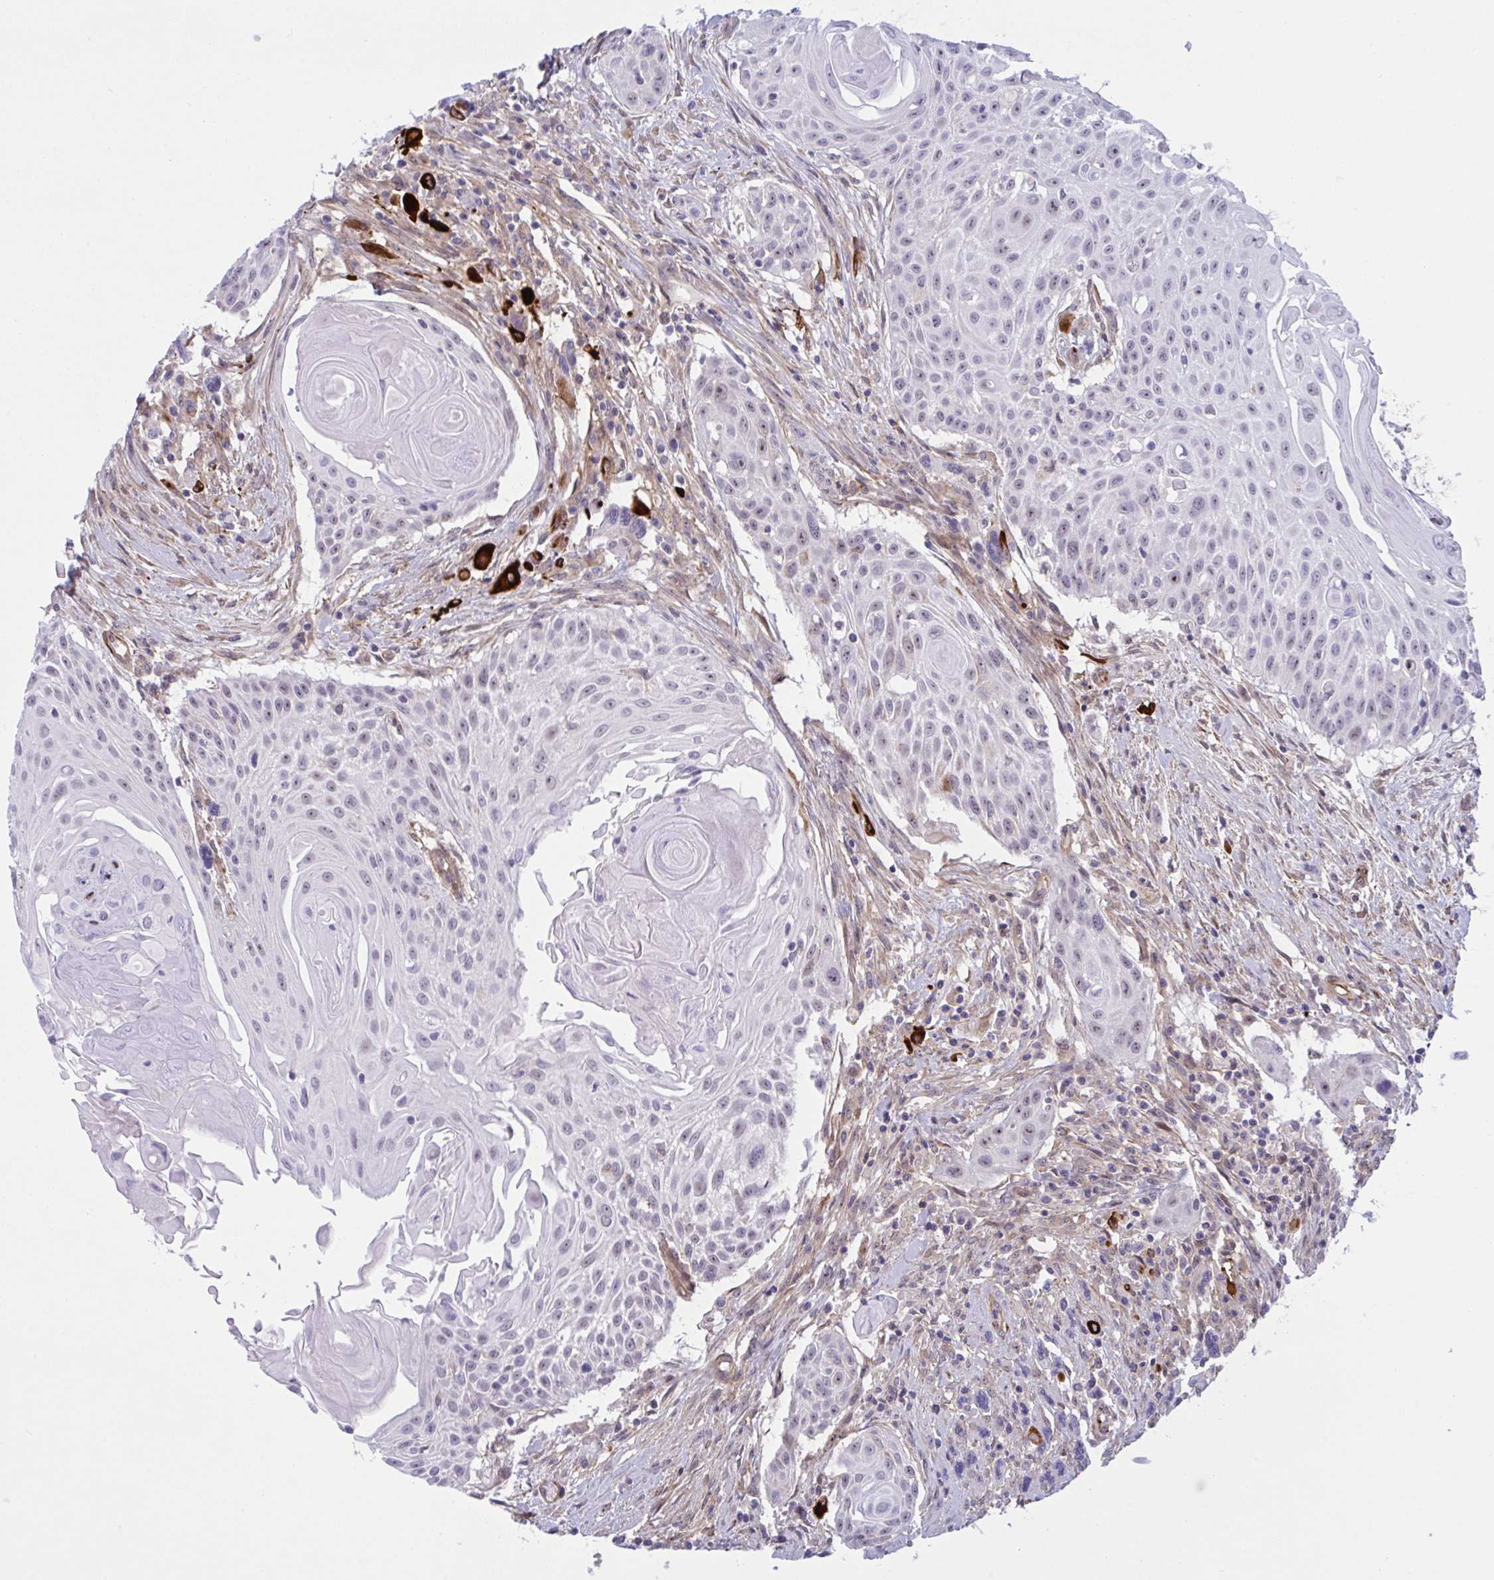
{"staining": {"intensity": "weak", "quantity": "<25%", "location": "nuclear"}, "tissue": "head and neck cancer", "cell_type": "Tumor cells", "image_type": "cancer", "snomed": [{"axis": "morphology", "description": "Squamous cell carcinoma, NOS"}, {"axis": "topography", "description": "Lymph node"}, {"axis": "topography", "description": "Salivary gland"}, {"axis": "topography", "description": "Head-Neck"}], "caption": "Tumor cells are negative for brown protein staining in head and neck cancer.", "gene": "PRRT4", "patient": {"sex": "female", "age": 74}}